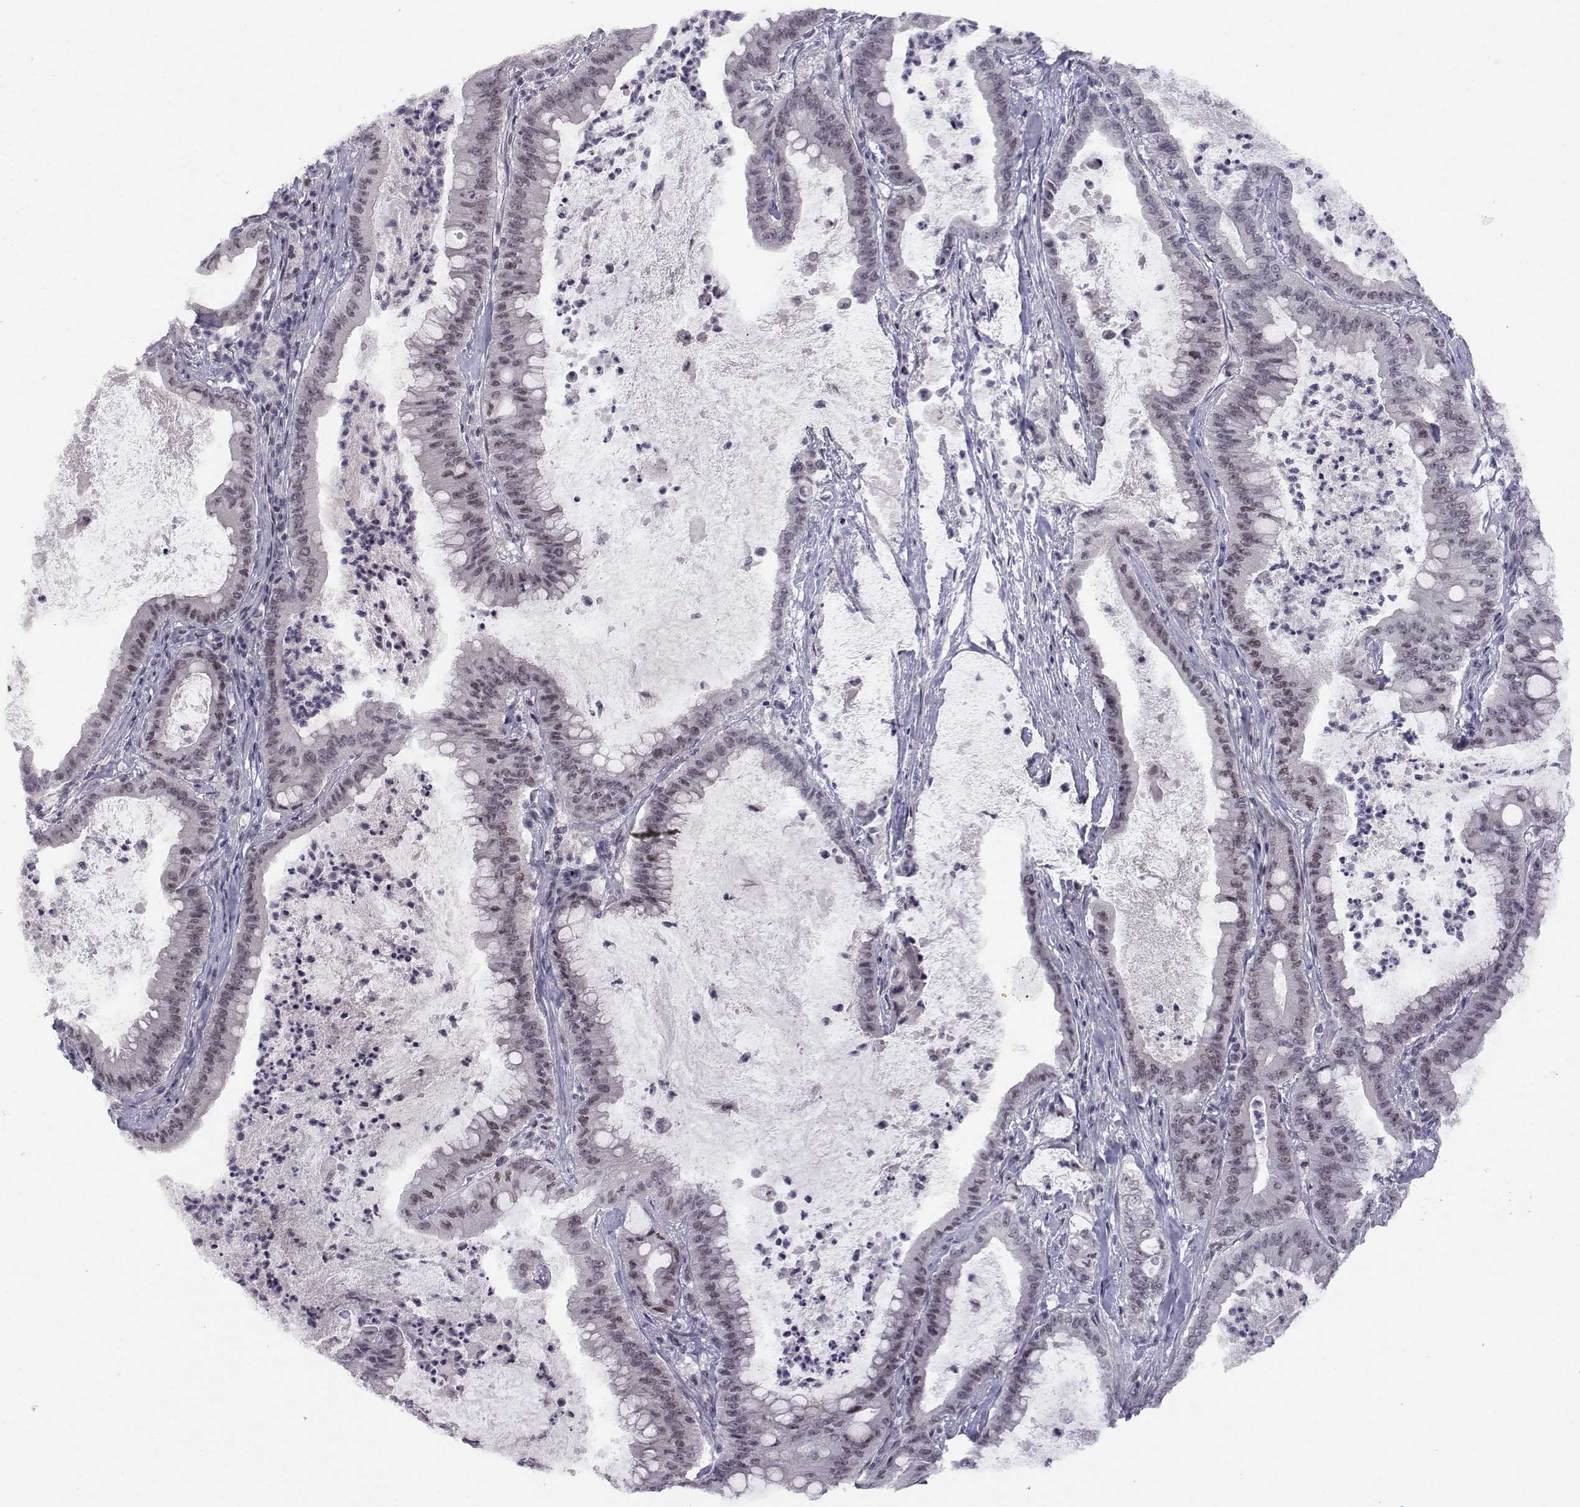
{"staining": {"intensity": "negative", "quantity": "none", "location": "none"}, "tissue": "pancreatic cancer", "cell_type": "Tumor cells", "image_type": "cancer", "snomed": [{"axis": "morphology", "description": "Adenocarcinoma, NOS"}, {"axis": "topography", "description": "Pancreas"}], "caption": "Pancreatic cancer (adenocarcinoma) stained for a protein using immunohistochemistry (IHC) exhibits no staining tumor cells.", "gene": "MED26", "patient": {"sex": "male", "age": 71}}